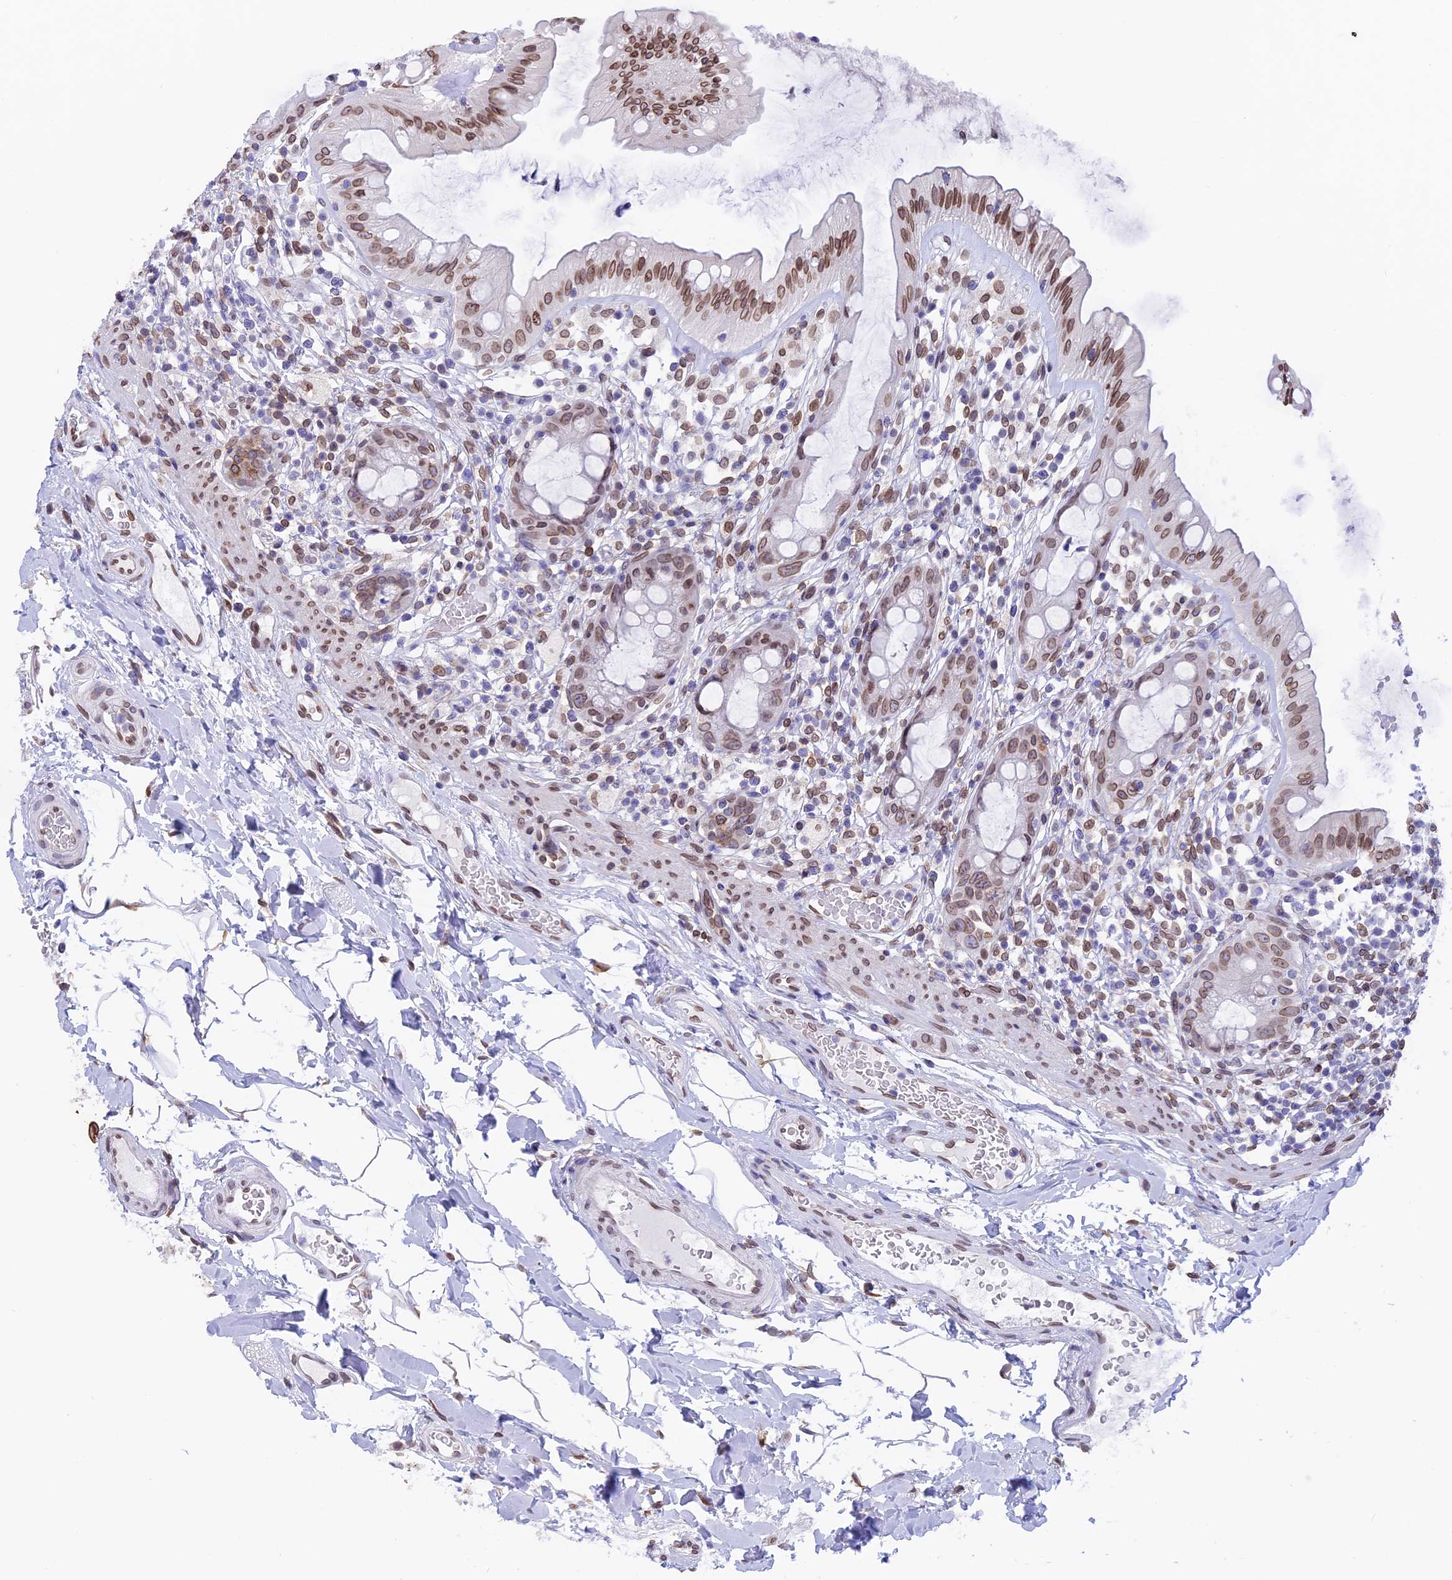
{"staining": {"intensity": "moderate", "quantity": "25%-75%", "location": "cytoplasmic/membranous,nuclear"}, "tissue": "rectum", "cell_type": "Glandular cells", "image_type": "normal", "snomed": [{"axis": "morphology", "description": "Normal tissue, NOS"}, {"axis": "topography", "description": "Rectum"}], "caption": "Immunohistochemical staining of unremarkable rectum reveals 25%-75% levels of moderate cytoplasmic/membranous,nuclear protein expression in about 25%-75% of glandular cells.", "gene": "TMPRSS7", "patient": {"sex": "female", "age": 57}}